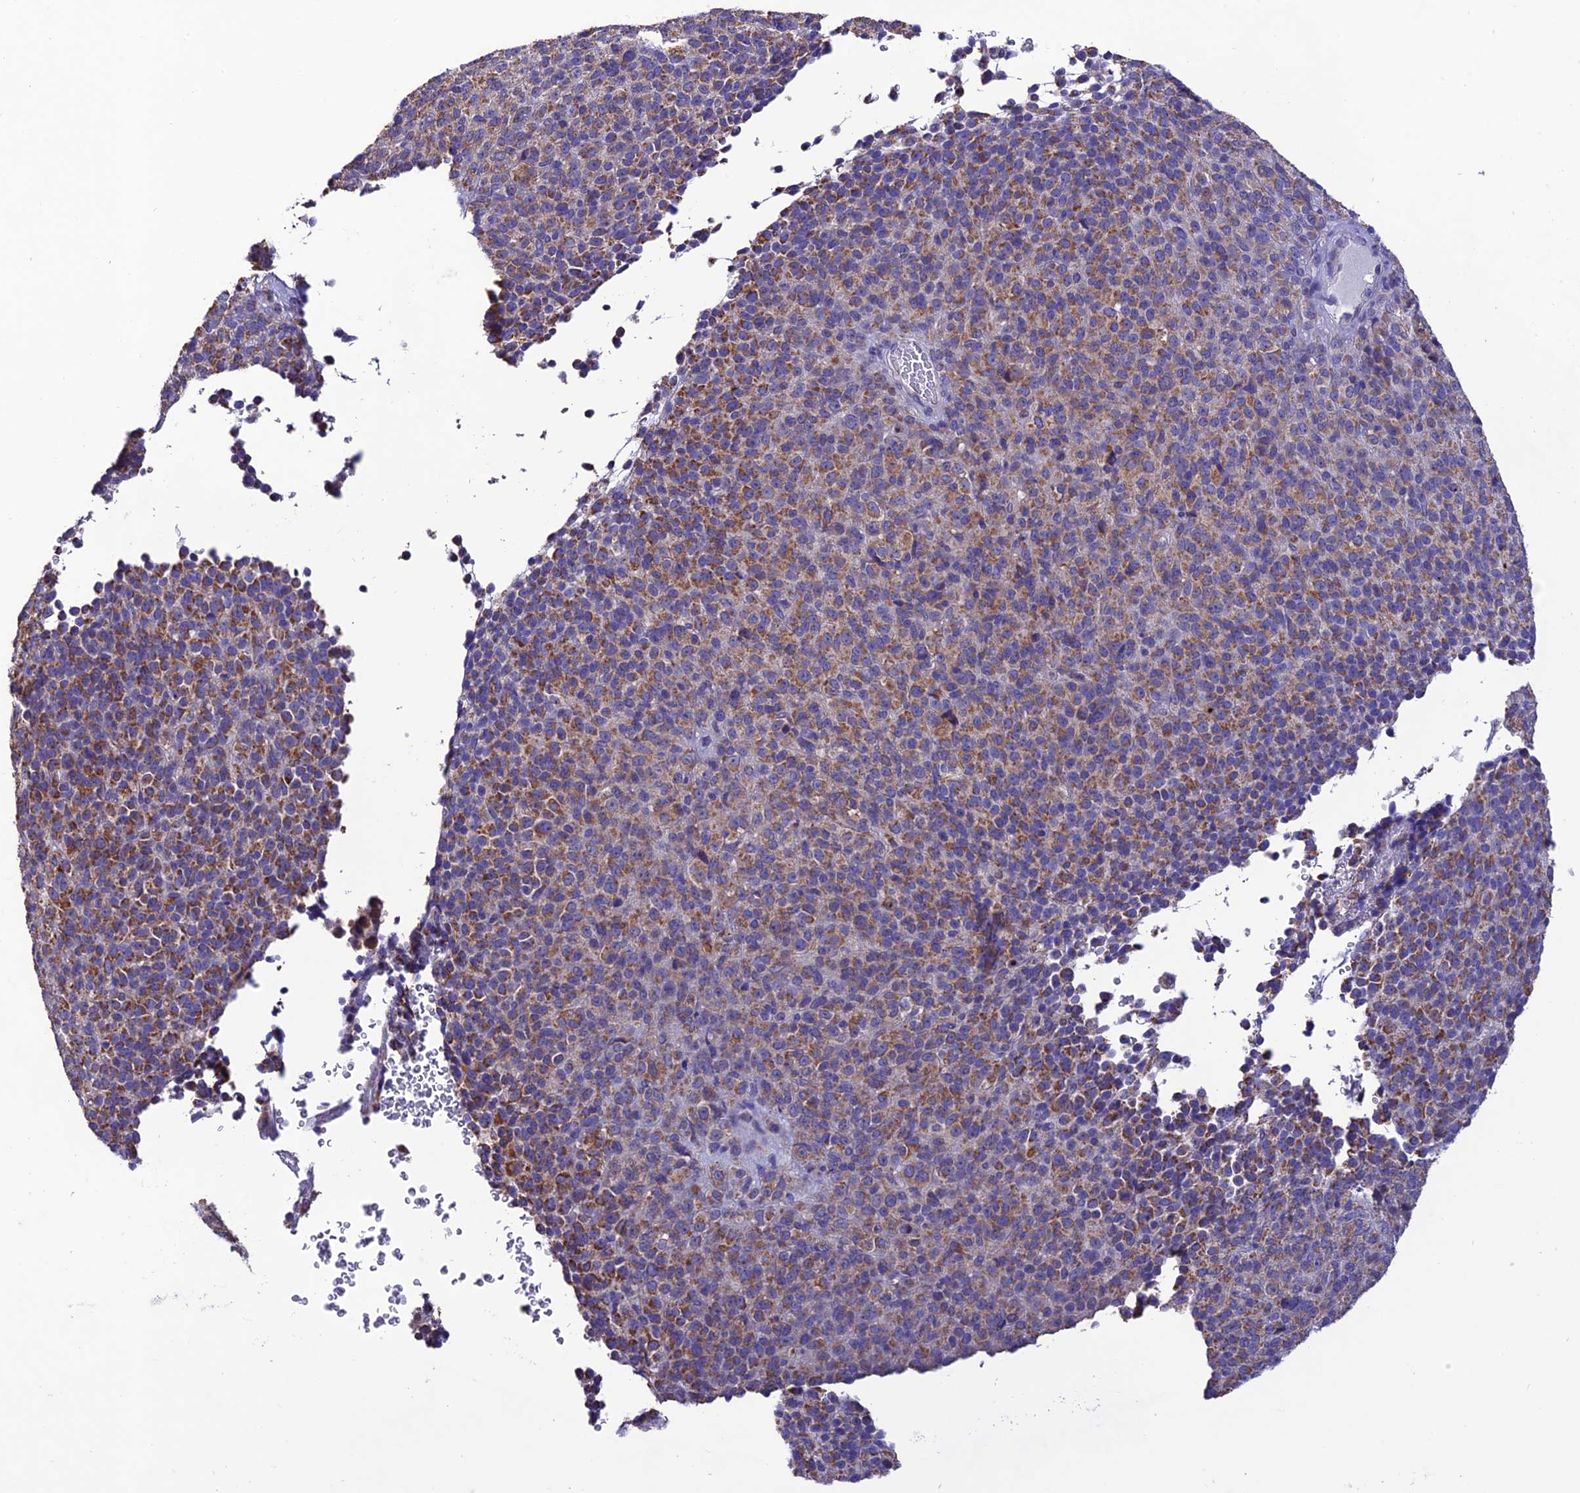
{"staining": {"intensity": "moderate", "quantity": ">75%", "location": "cytoplasmic/membranous"}, "tissue": "melanoma", "cell_type": "Tumor cells", "image_type": "cancer", "snomed": [{"axis": "morphology", "description": "Malignant melanoma, Metastatic site"}, {"axis": "topography", "description": "Brain"}], "caption": "This is an image of IHC staining of melanoma, which shows moderate expression in the cytoplasmic/membranous of tumor cells.", "gene": "HOGA1", "patient": {"sex": "female", "age": 56}}